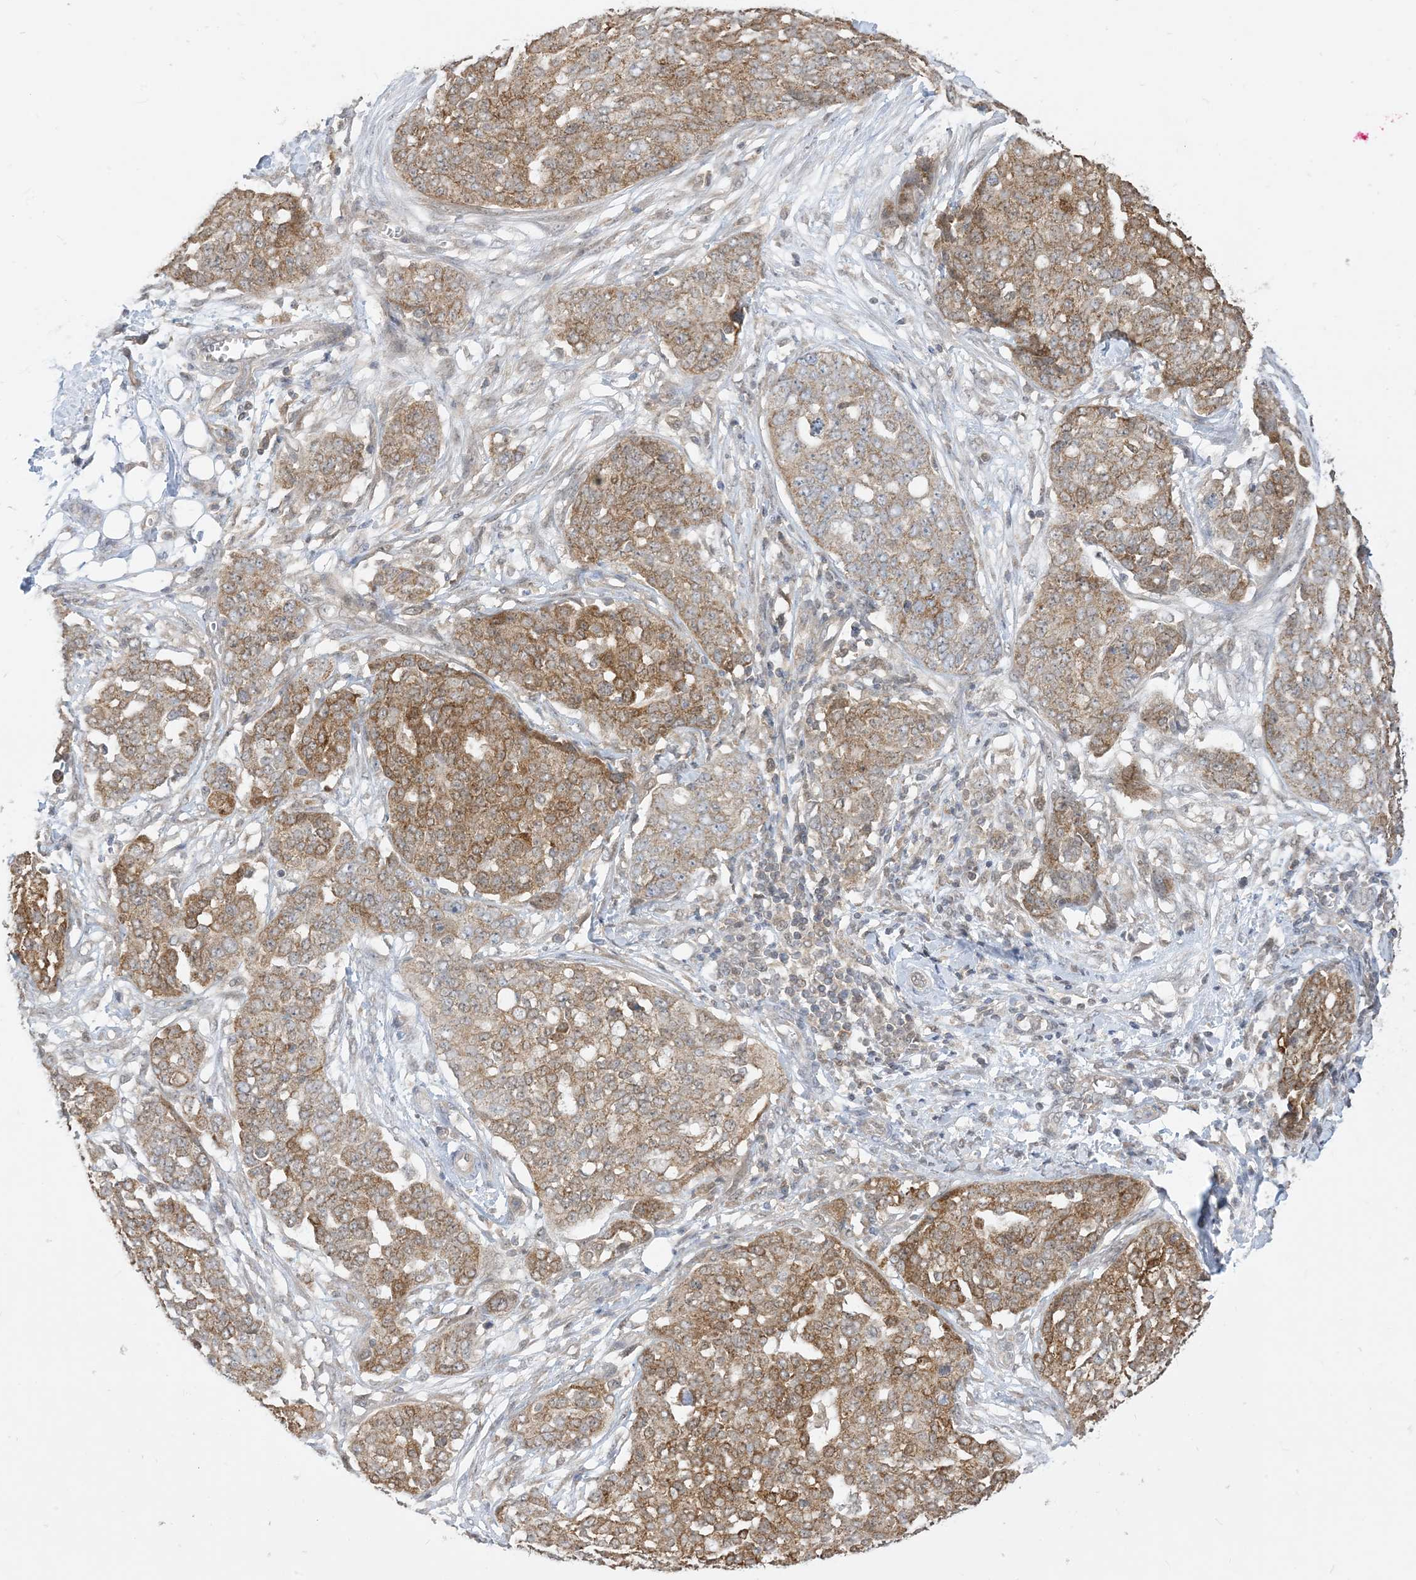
{"staining": {"intensity": "moderate", "quantity": ">75%", "location": "cytoplasmic/membranous"}, "tissue": "ovarian cancer", "cell_type": "Tumor cells", "image_type": "cancer", "snomed": [{"axis": "morphology", "description": "Cystadenocarcinoma, serous, NOS"}, {"axis": "topography", "description": "Soft tissue"}, {"axis": "topography", "description": "Ovary"}], "caption": "Immunohistochemical staining of ovarian cancer (serous cystadenocarcinoma) reveals medium levels of moderate cytoplasmic/membranous protein staining in approximately >75% of tumor cells.", "gene": "CASP4", "patient": {"sex": "female", "age": 57}}